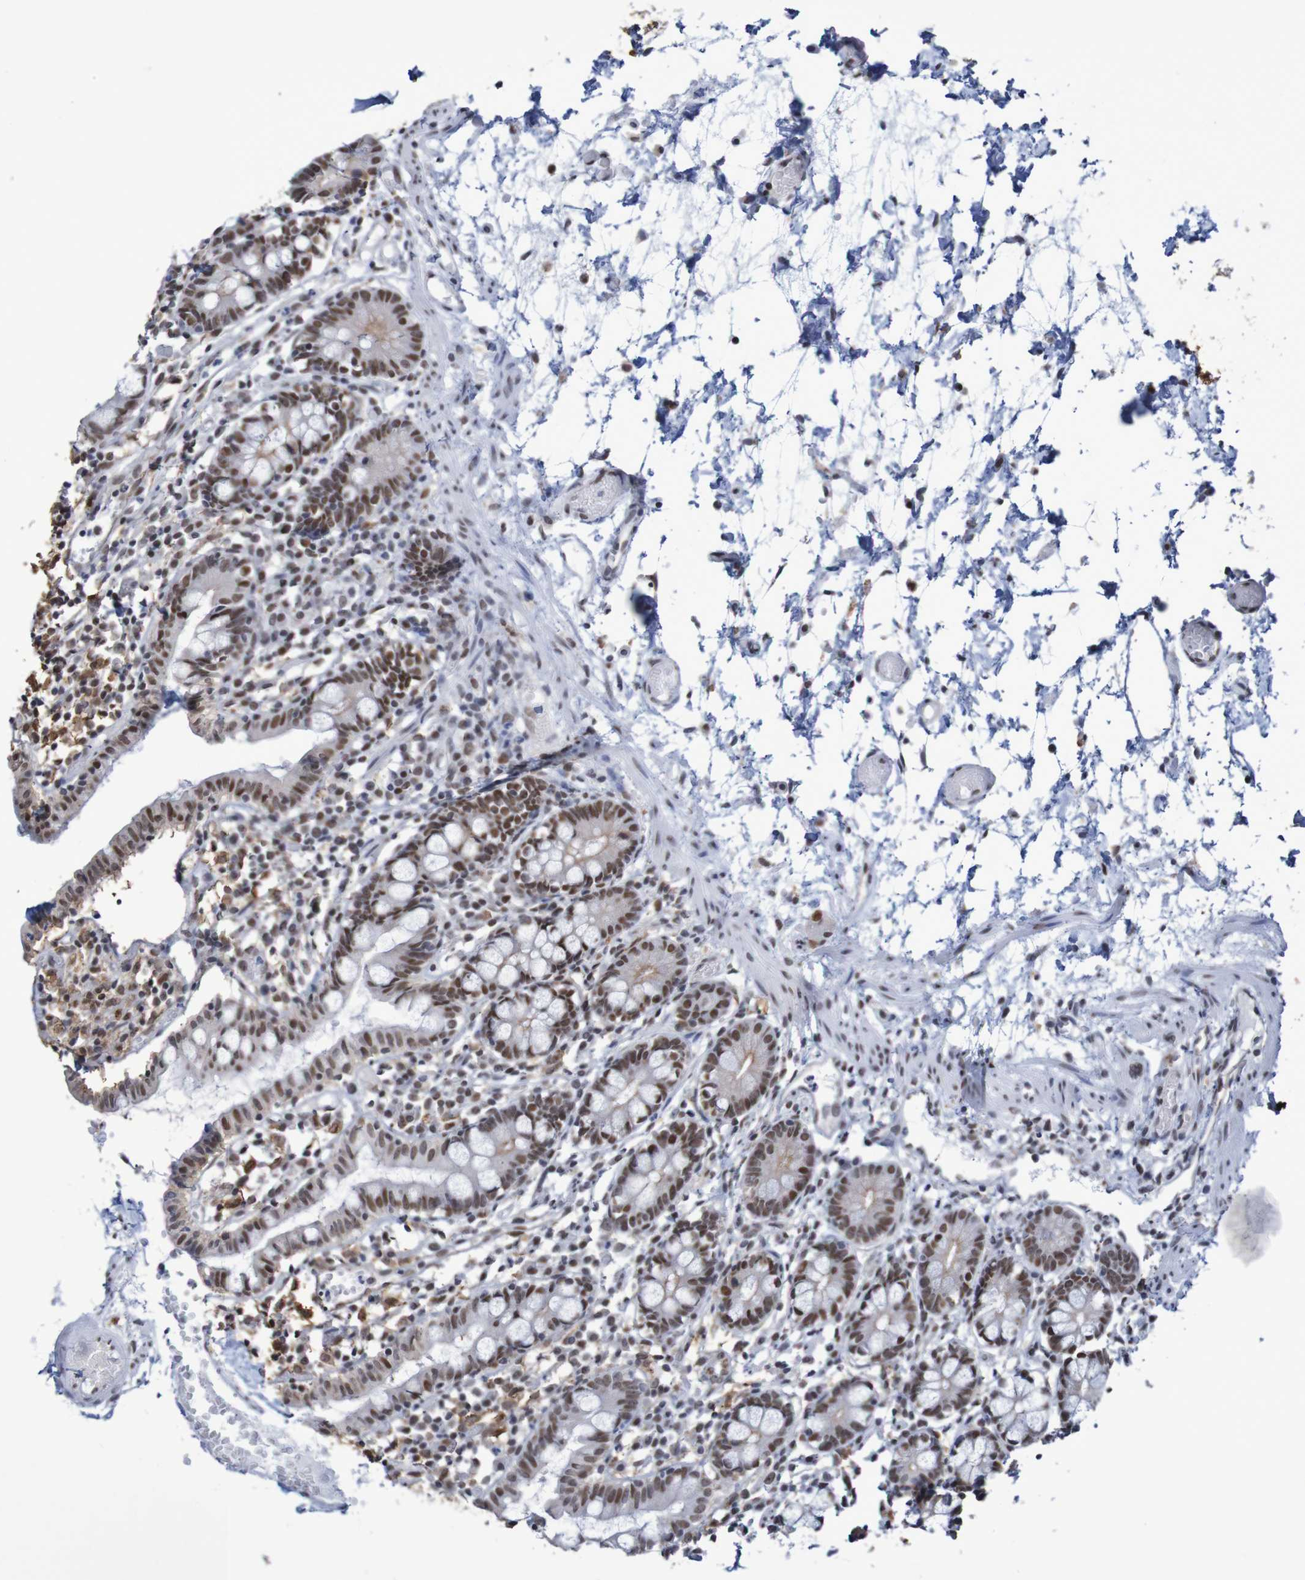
{"staining": {"intensity": "moderate", "quantity": ">75%", "location": "nuclear"}, "tissue": "small intestine", "cell_type": "Glandular cells", "image_type": "normal", "snomed": [{"axis": "morphology", "description": "Normal tissue, NOS"}, {"axis": "morphology", "description": "Cystadenocarcinoma, serous, Metastatic site"}, {"axis": "topography", "description": "Small intestine"}], "caption": "The immunohistochemical stain highlights moderate nuclear expression in glandular cells of benign small intestine.", "gene": "MRTFB", "patient": {"sex": "female", "age": 61}}